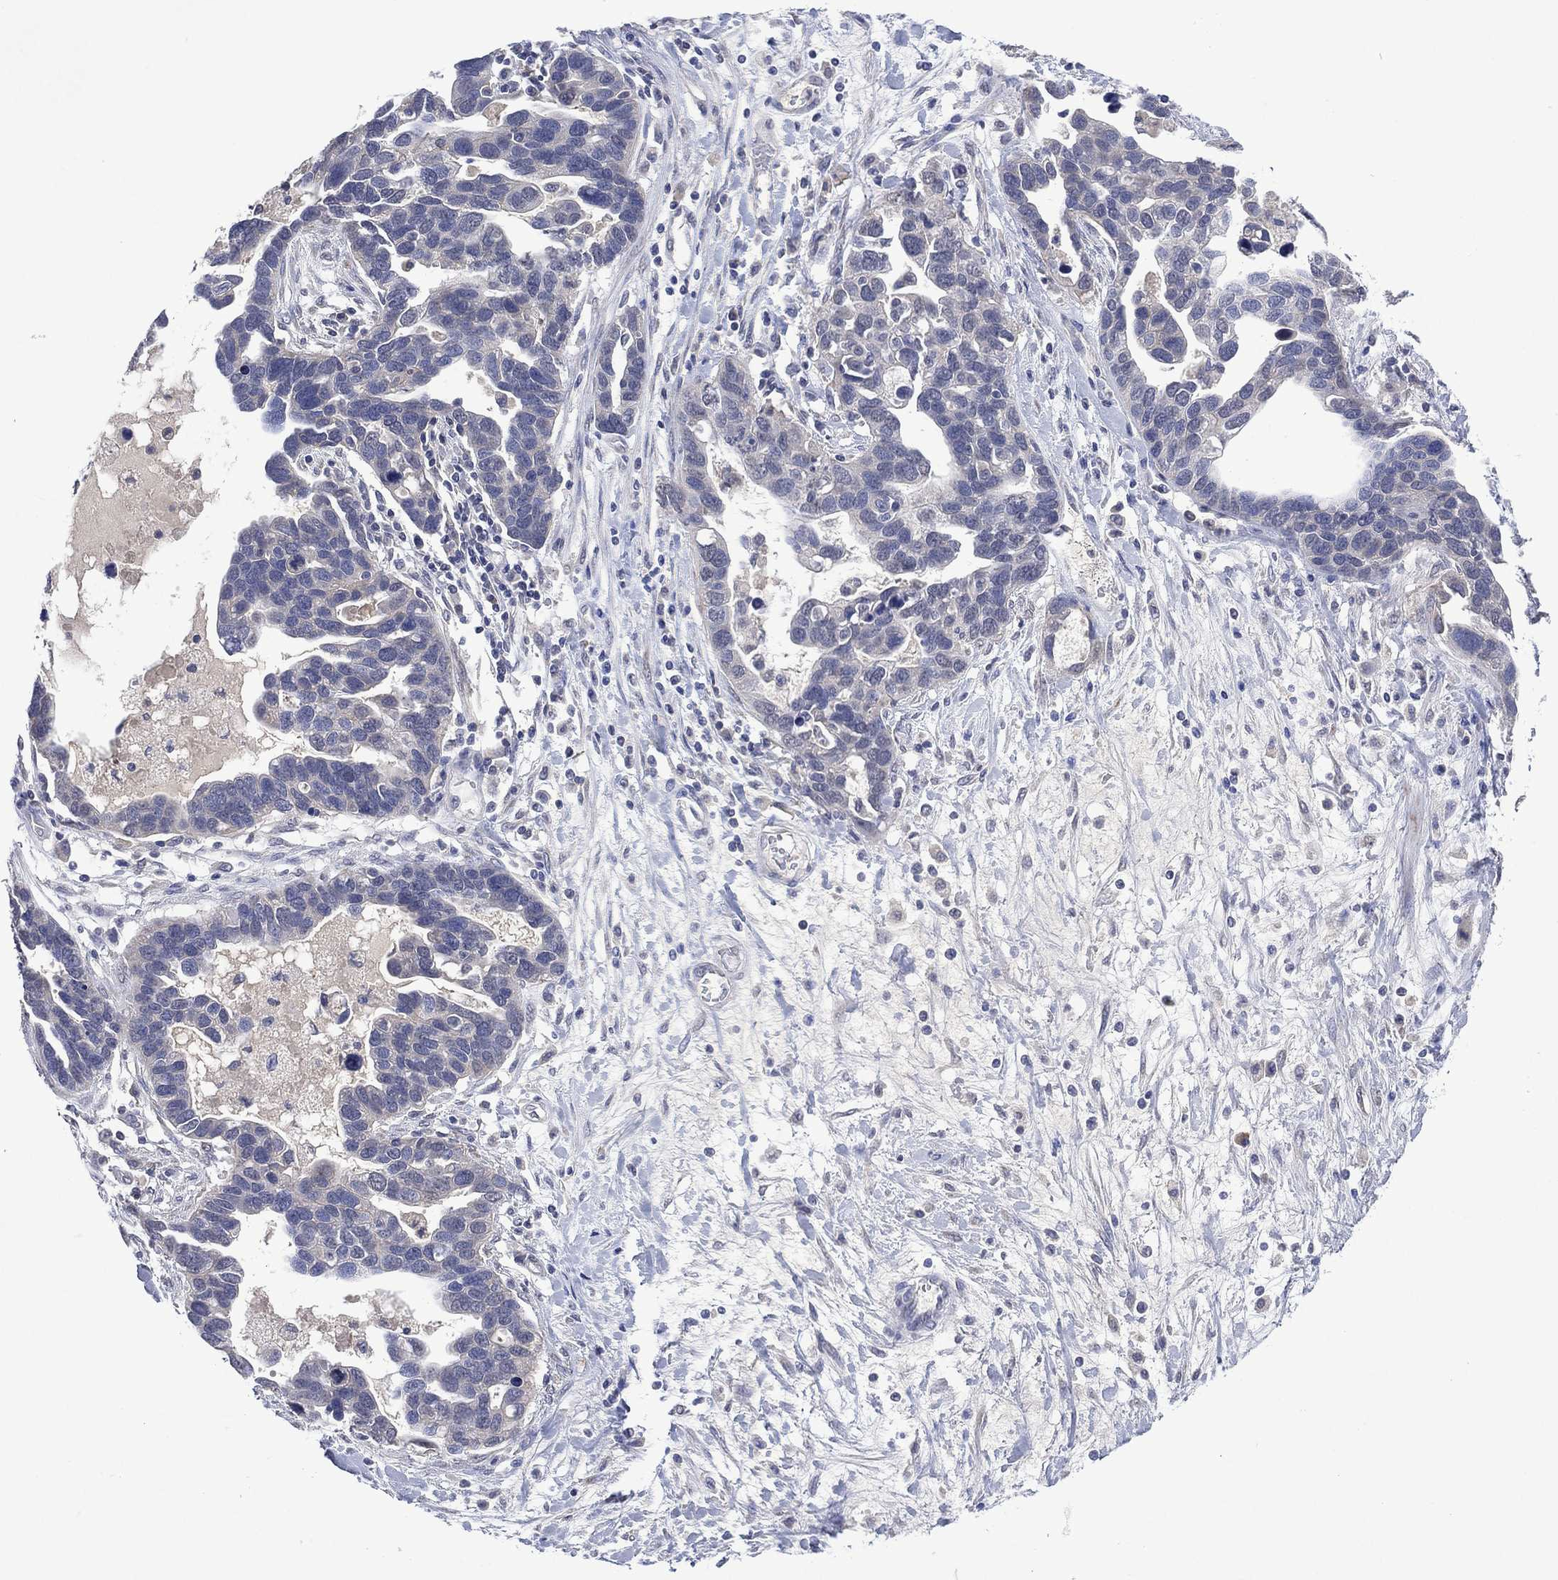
{"staining": {"intensity": "negative", "quantity": "none", "location": "none"}, "tissue": "ovarian cancer", "cell_type": "Tumor cells", "image_type": "cancer", "snomed": [{"axis": "morphology", "description": "Cystadenocarcinoma, serous, NOS"}, {"axis": "topography", "description": "Ovary"}], "caption": "This is an IHC photomicrograph of human ovarian serous cystadenocarcinoma. There is no positivity in tumor cells.", "gene": "ASB10", "patient": {"sex": "female", "age": 54}}